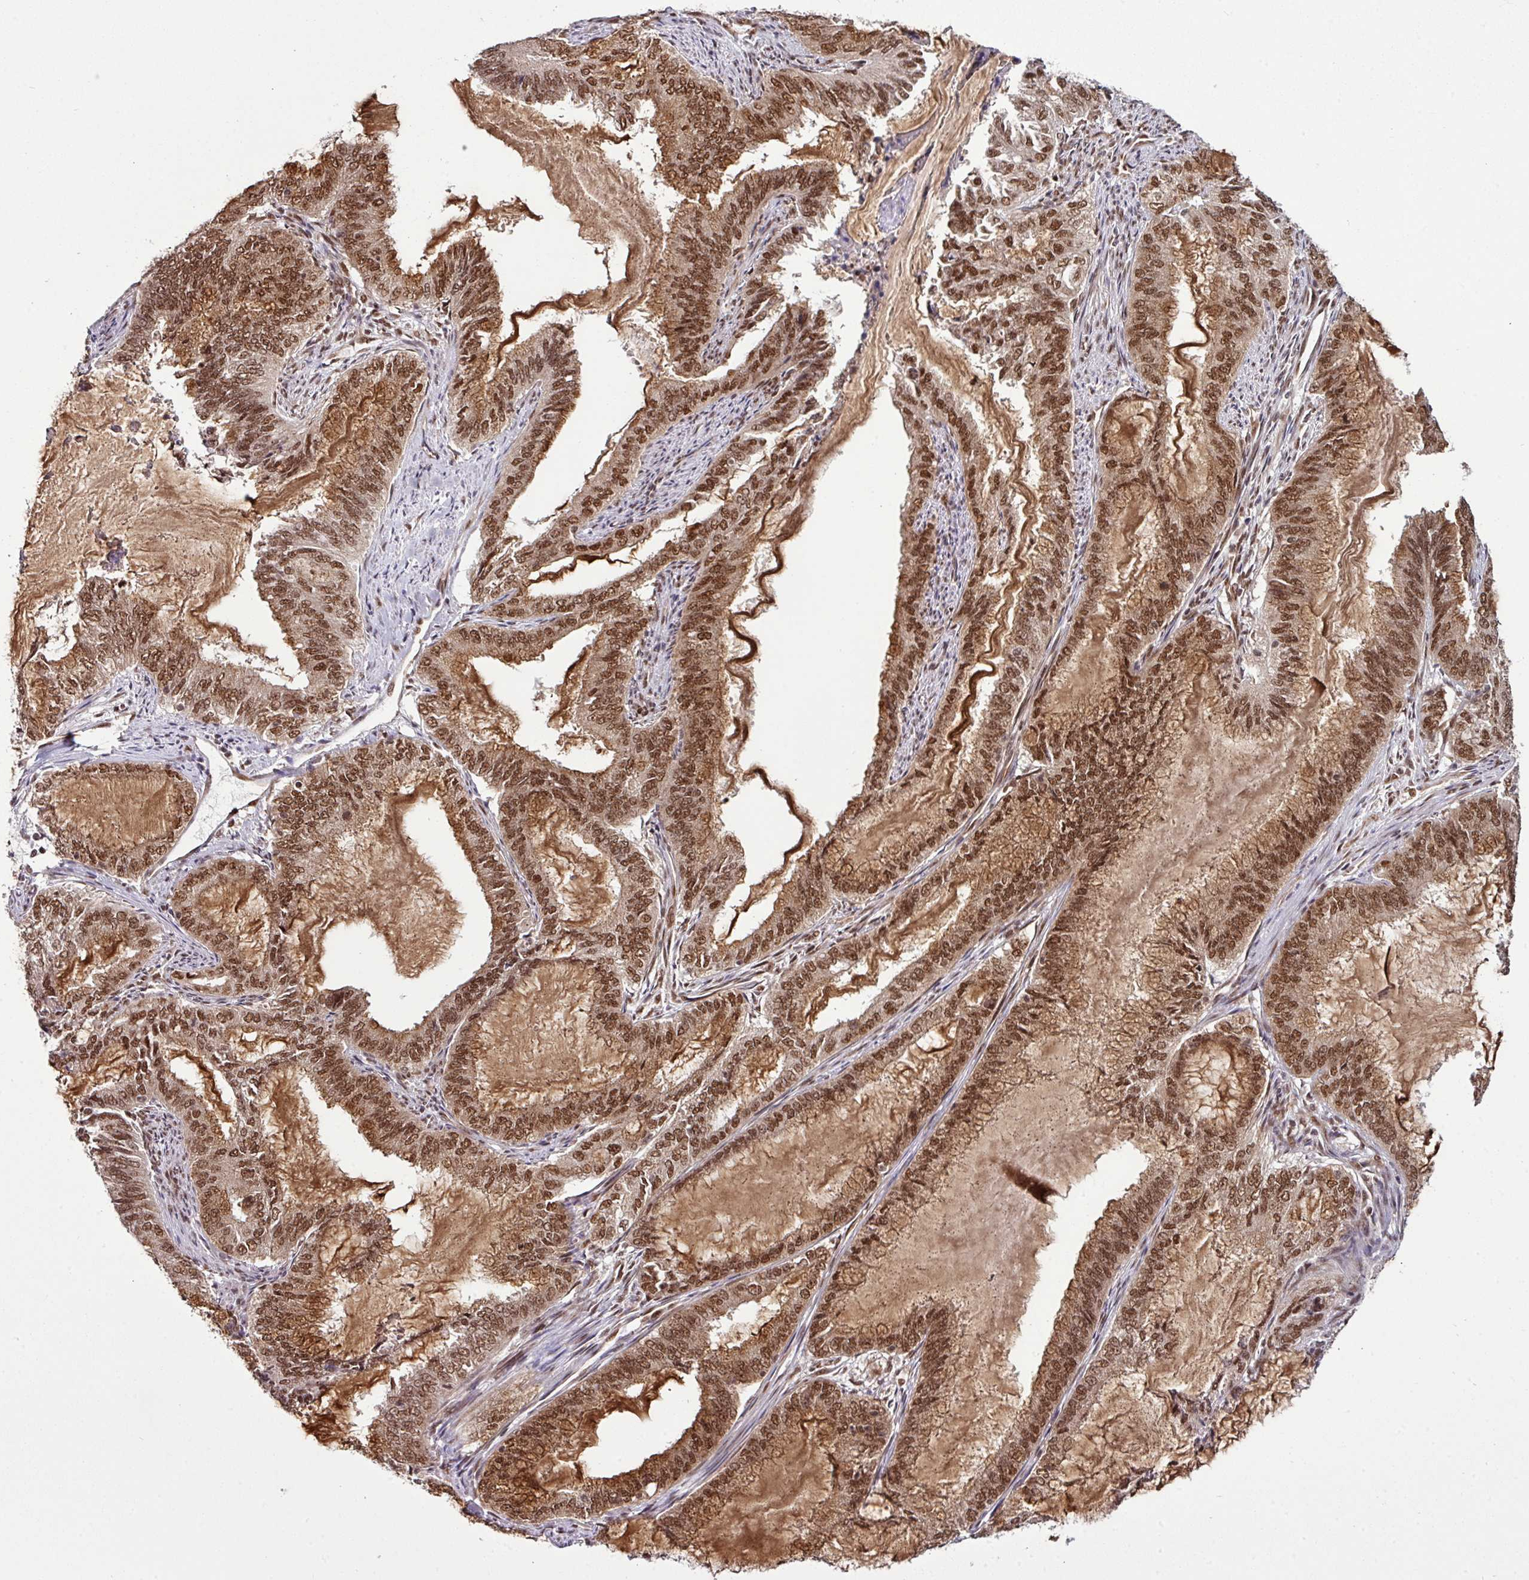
{"staining": {"intensity": "moderate", "quantity": ">75%", "location": "cytoplasmic/membranous,nuclear"}, "tissue": "endometrial cancer", "cell_type": "Tumor cells", "image_type": "cancer", "snomed": [{"axis": "morphology", "description": "Adenocarcinoma, NOS"}, {"axis": "topography", "description": "Endometrium"}], "caption": "Immunohistochemistry staining of adenocarcinoma (endometrial), which reveals medium levels of moderate cytoplasmic/membranous and nuclear expression in about >75% of tumor cells indicating moderate cytoplasmic/membranous and nuclear protein positivity. The staining was performed using DAB (brown) for protein detection and nuclei were counterstained in hematoxylin (blue).", "gene": "MORF4L2", "patient": {"sex": "female", "age": 51}}